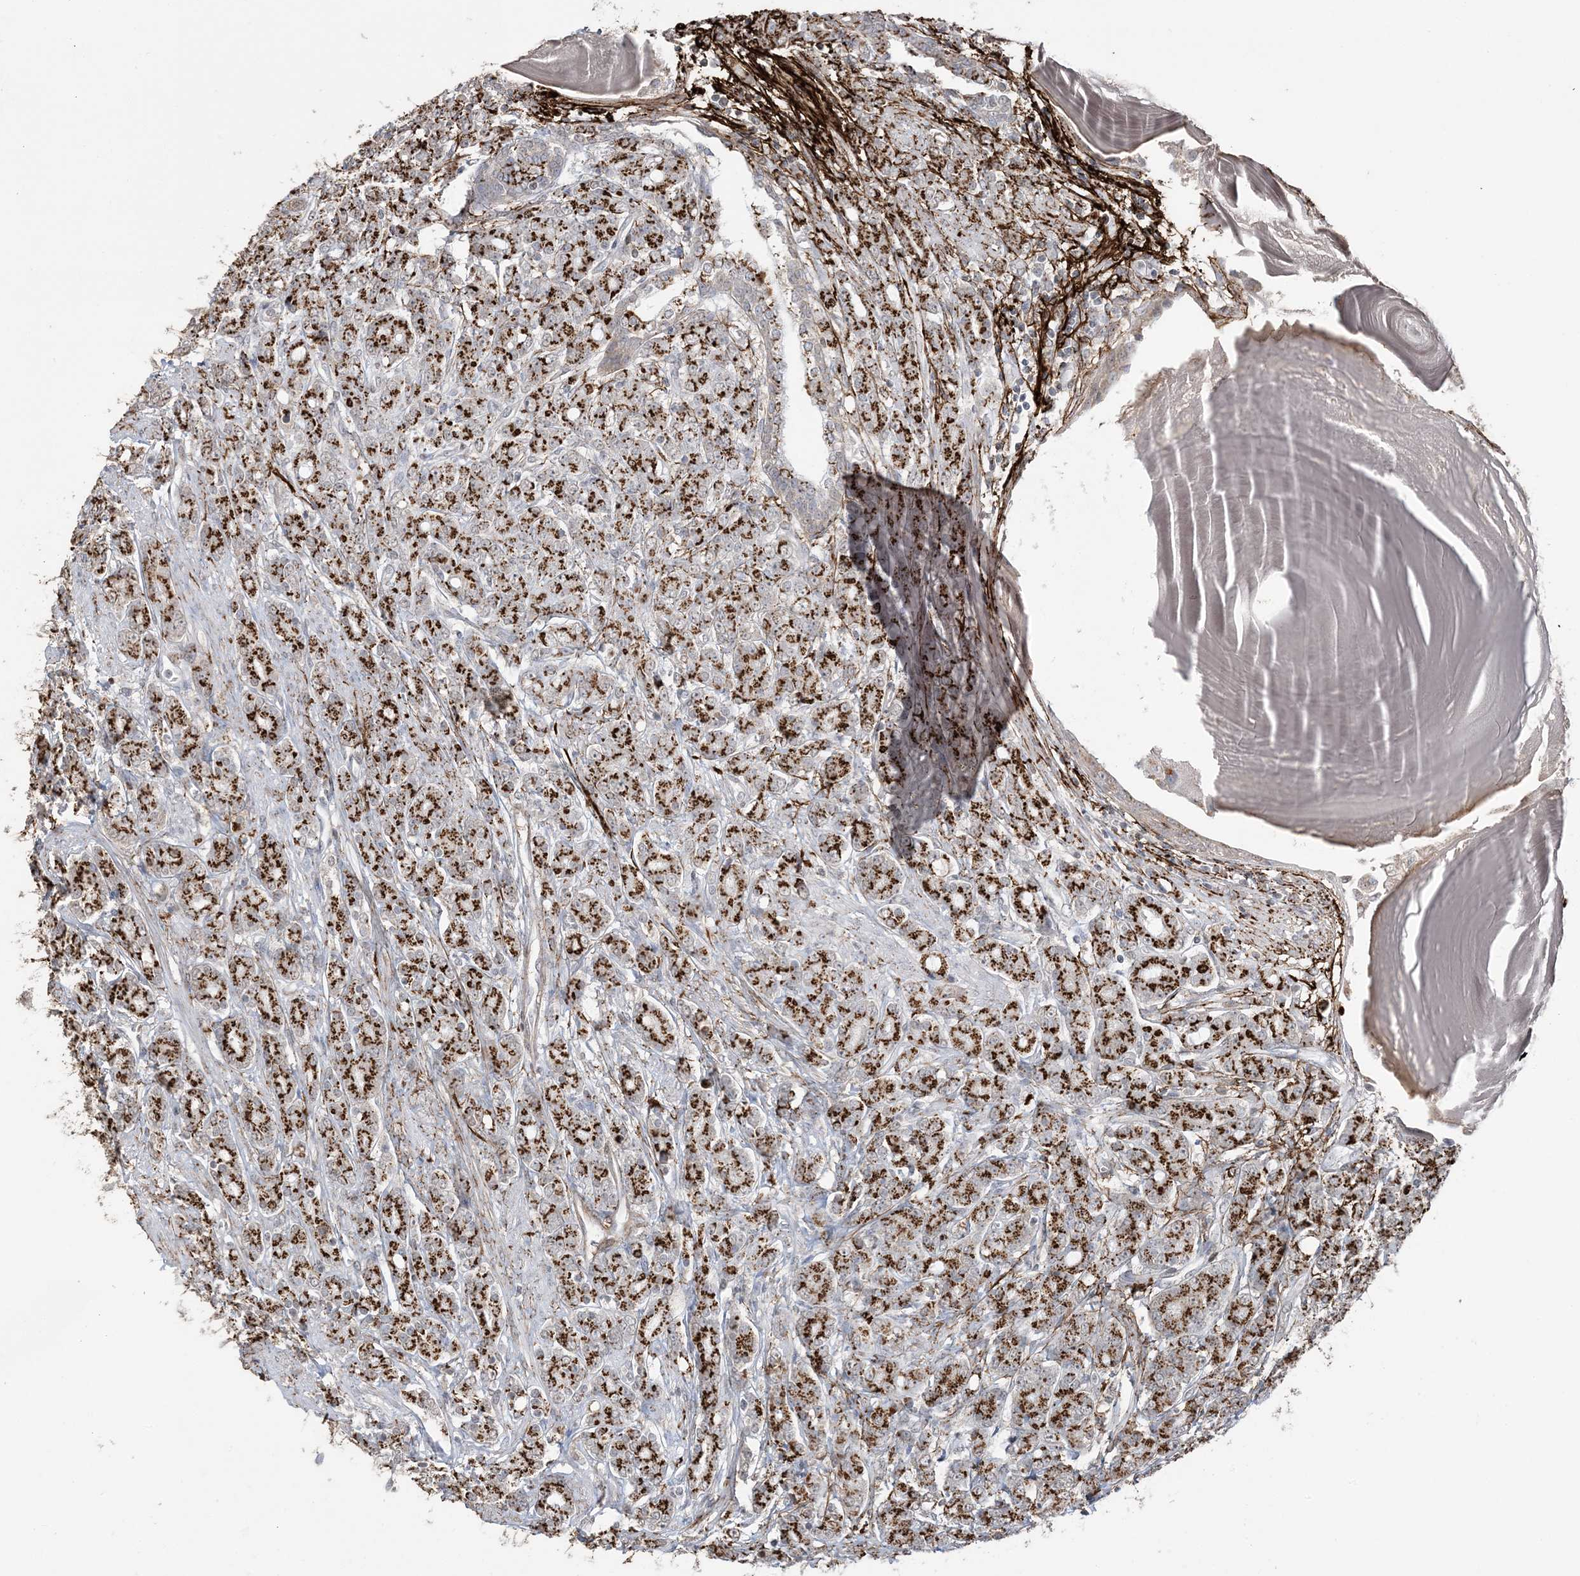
{"staining": {"intensity": "strong", "quantity": ">75%", "location": "cytoplasmic/membranous"}, "tissue": "prostate cancer", "cell_type": "Tumor cells", "image_type": "cancer", "snomed": [{"axis": "morphology", "description": "Adenocarcinoma, High grade"}, {"axis": "topography", "description": "Prostate"}], "caption": "Human prostate cancer (high-grade adenocarcinoma) stained for a protein (brown) exhibits strong cytoplasmic/membranous positive expression in approximately >75% of tumor cells.", "gene": "XRN1", "patient": {"sex": "male", "age": 62}}